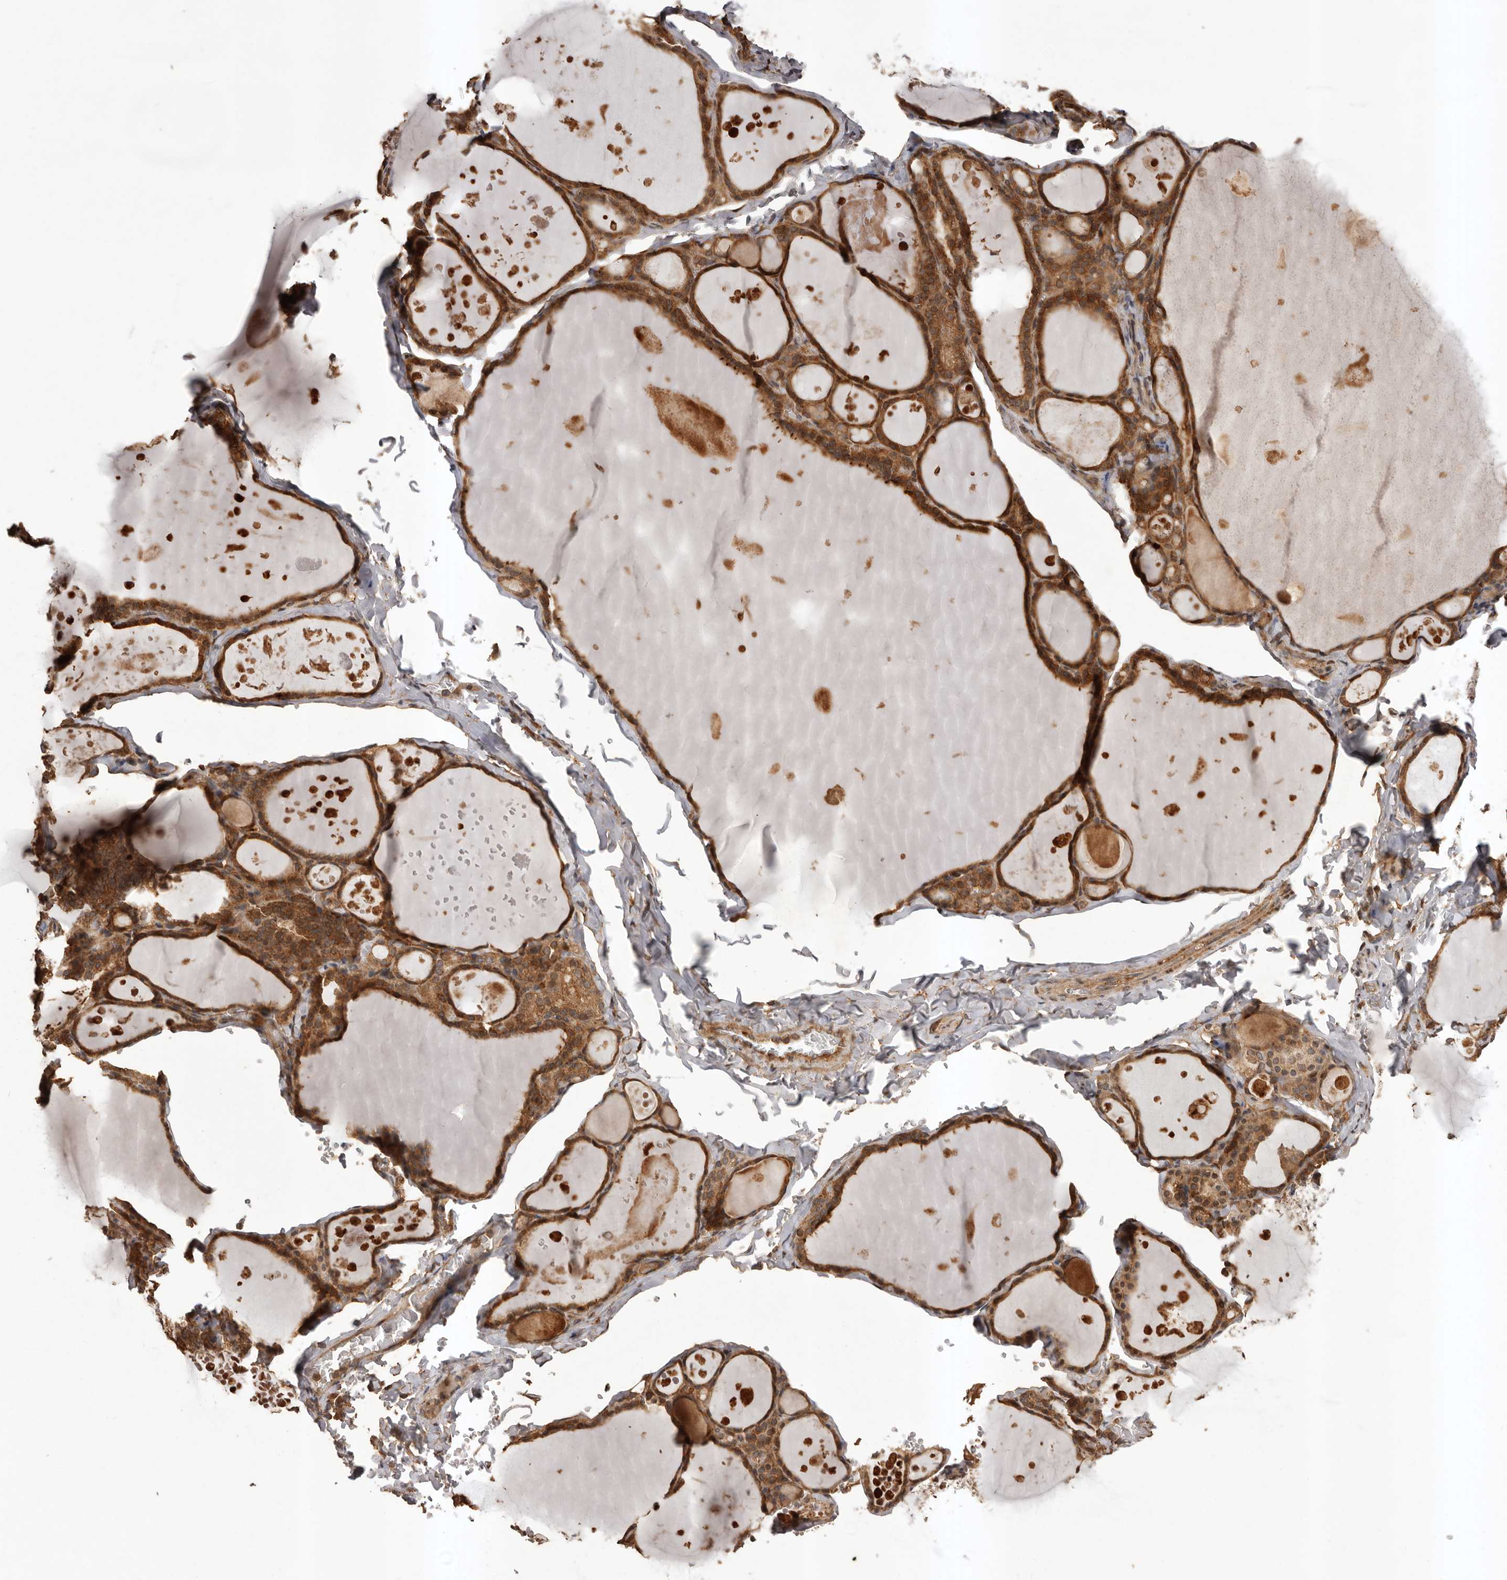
{"staining": {"intensity": "strong", "quantity": ">75%", "location": "cytoplasmic/membranous"}, "tissue": "thyroid gland", "cell_type": "Glandular cells", "image_type": "normal", "snomed": [{"axis": "morphology", "description": "Normal tissue, NOS"}, {"axis": "topography", "description": "Thyroid gland"}], "caption": "Protein analysis of unremarkable thyroid gland exhibits strong cytoplasmic/membranous expression in about >75% of glandular cells.", "gene": "SLC22A3", "patient": {"sex": "male", "age": 56}}